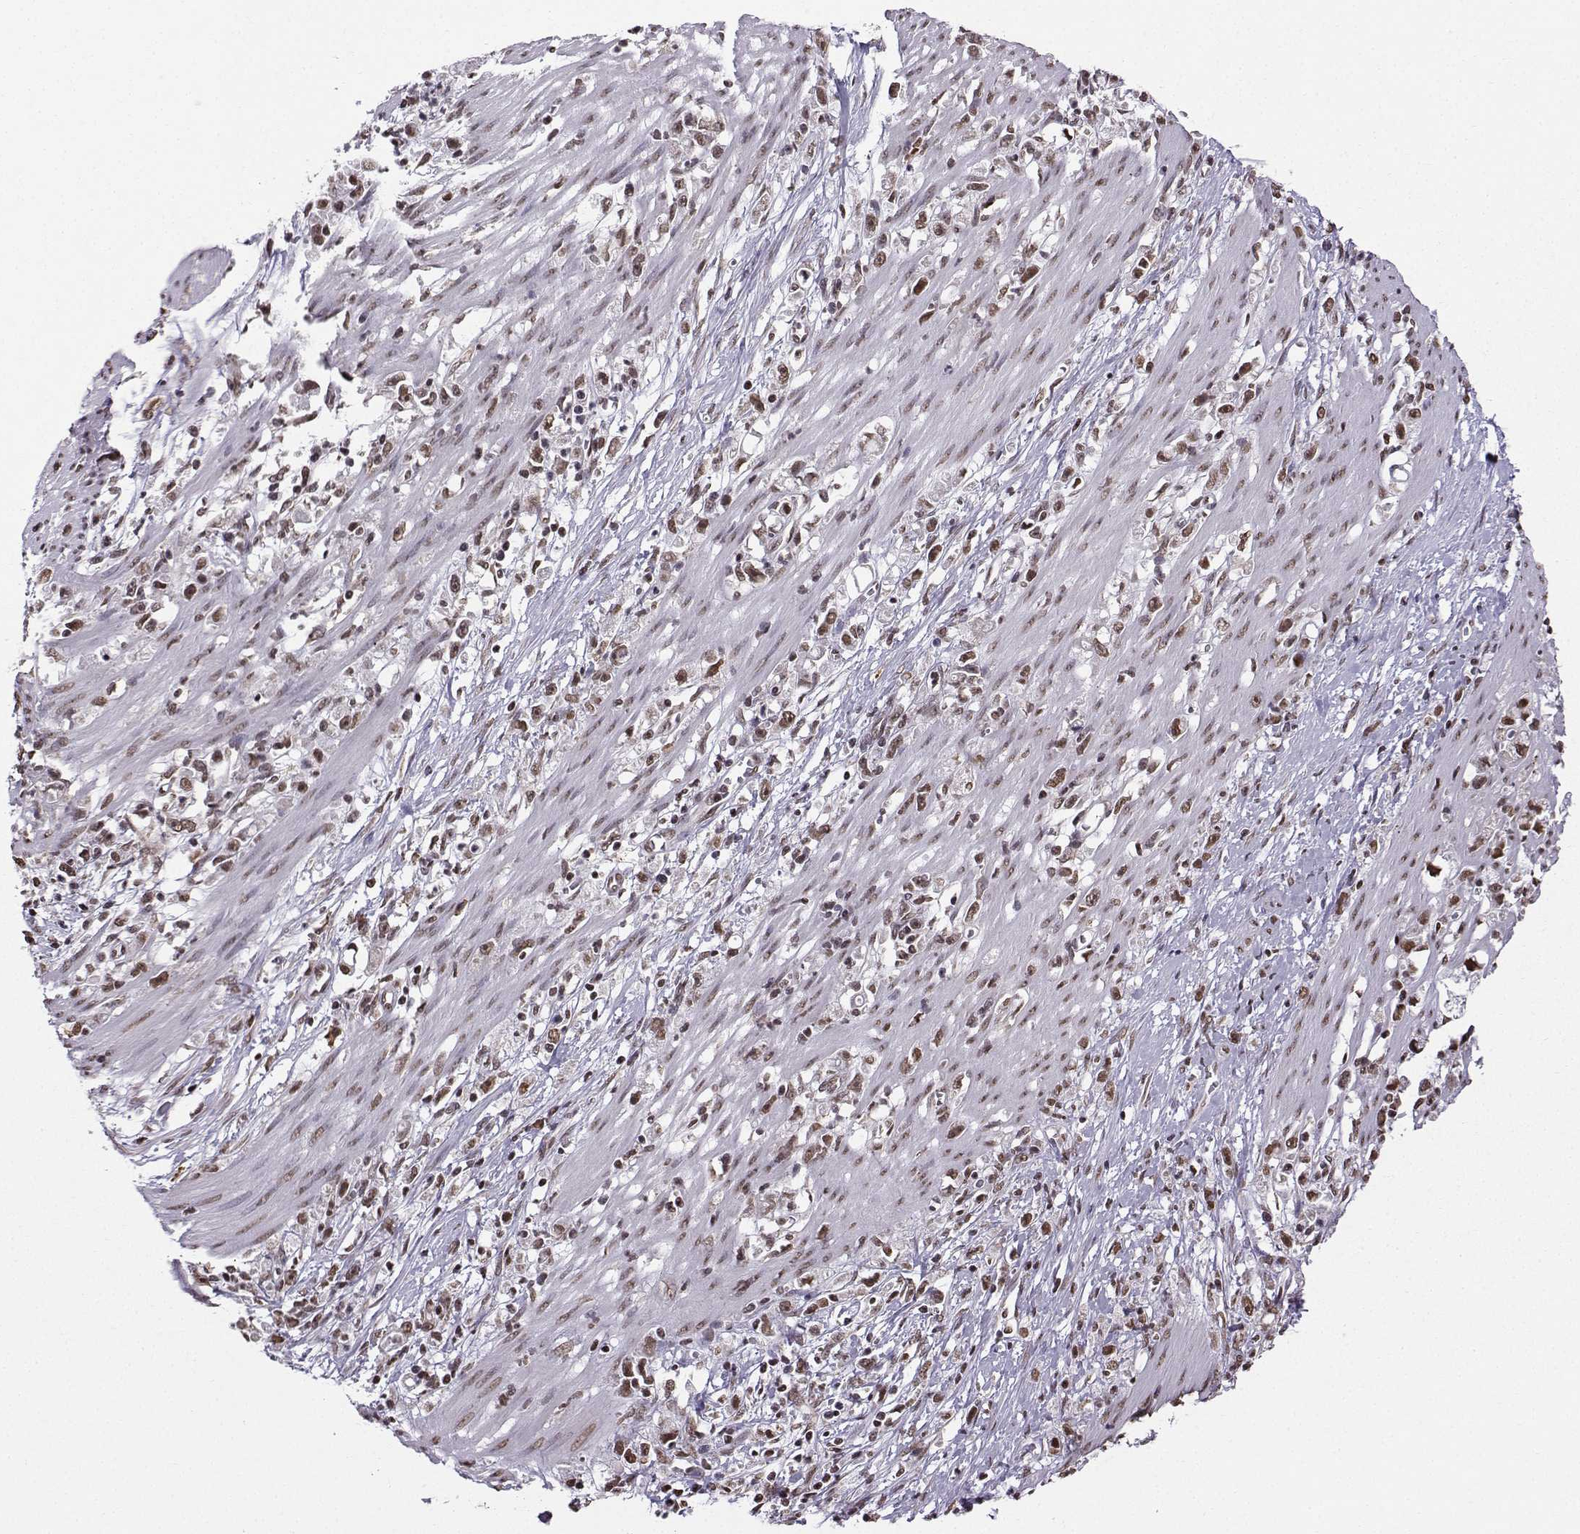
{"staining": {"intensity": "weak", "quantity": "25%-75%", "location": "nuclear"}, "tissue": "stomach cancer", "cell_type": "Tumor cells", "image_type": "cancer", "snomed": [{"axis": "morphology", "description": "Adenocarcinoma, NOS"}, {"axis": "topography", "description": "Stomach"}], "caption": "Stomach cancer was stained to show a protein in brown. There is low levels of weak nuclear expression in approximately 25%-75% of tumor cells.", "gene": "EZH1", "patient": {"sex": "female", "age": 59}}